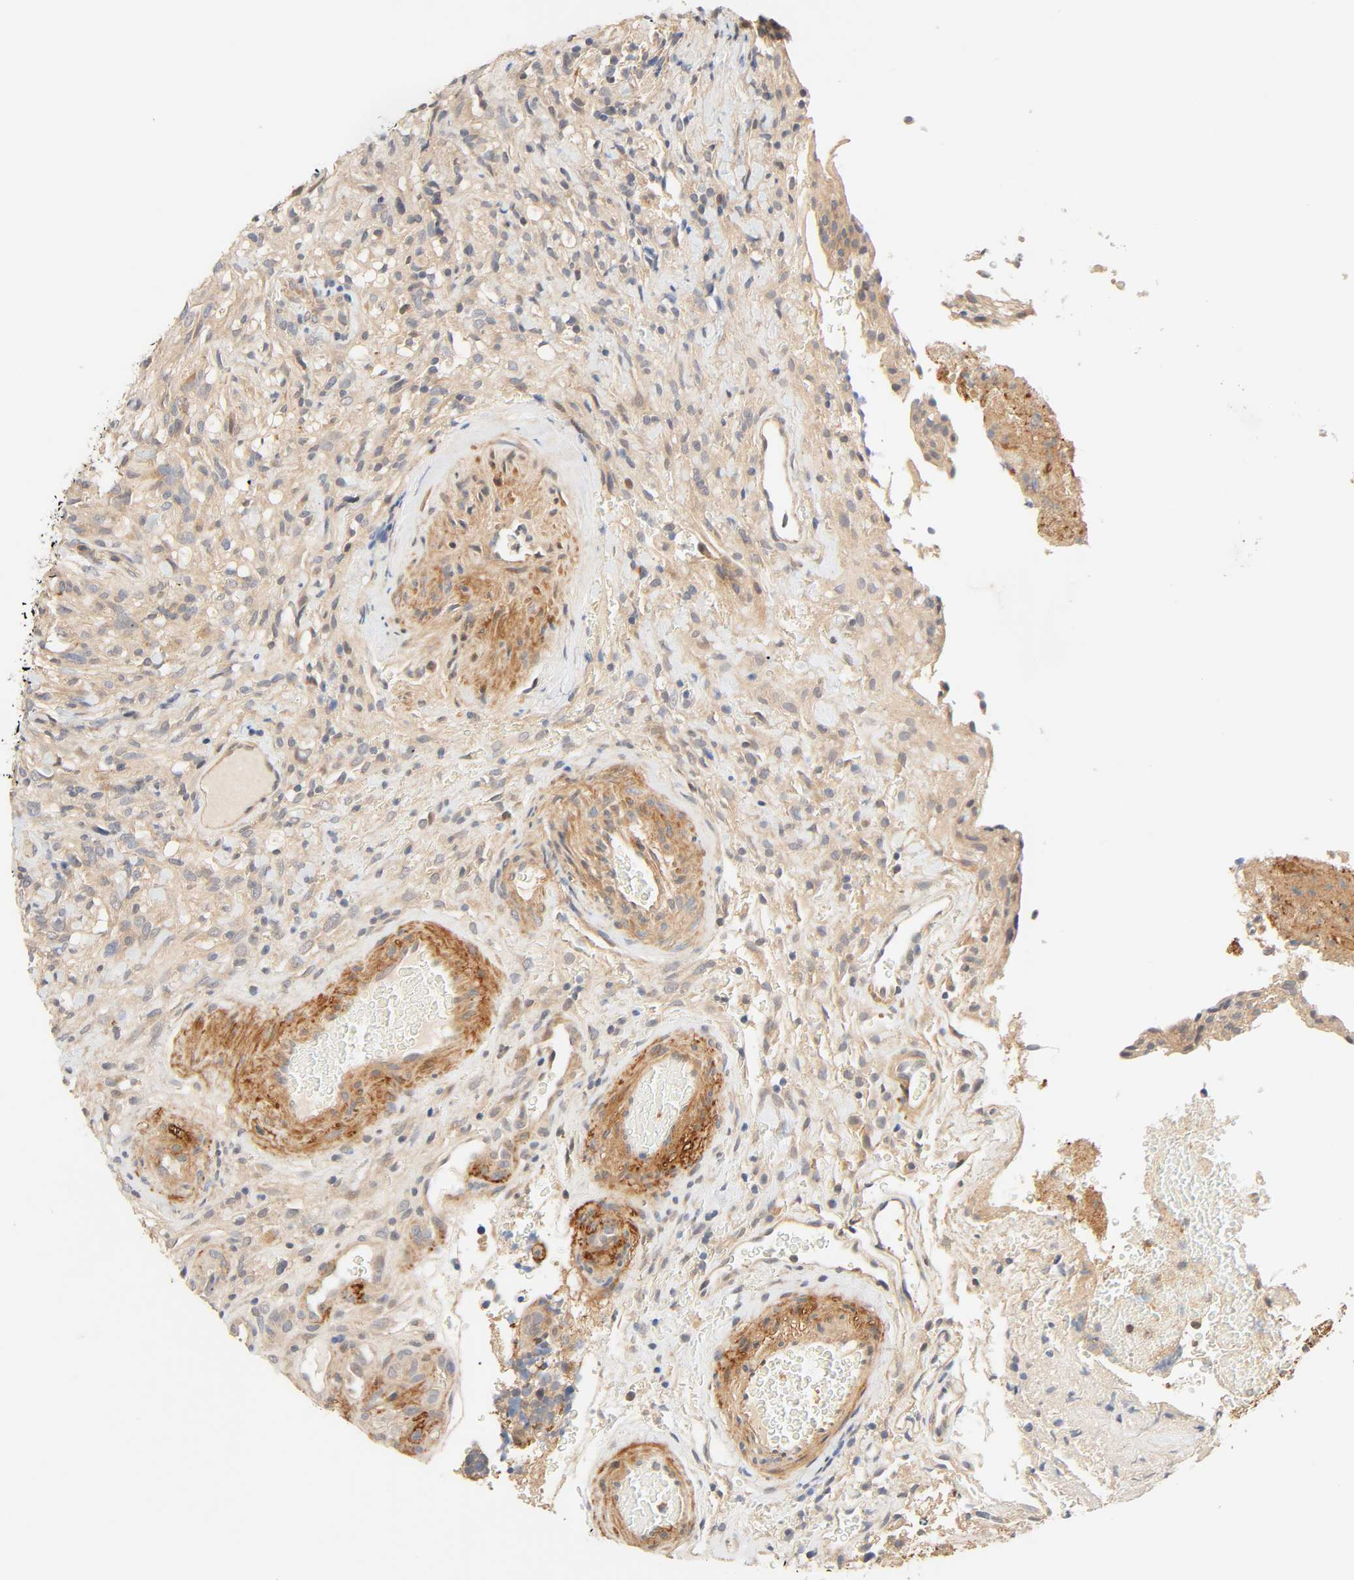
{"staining": {"intensity": "weak", "quantity": "25%-75%", "location": "cytoplasmic/membranous"}, "tissue": "glioma", "cell_type": "Tumor cells", "image_type": "cancer", "snomed": [{"axis": "morphology", "description": "Normal tissue, NOS"}, {"axis": "morphology", "description": "Glioma, malignant, High grade"}, {"axis": "topography", "description": "Cerebral cortex"}], "caption": "Protein staining by IHC shows weak cytoplasmic/membranous staining in about 25%-75% of tumor cells in glioma.", "gene": "CACNA1G", "patient": {"sex": "male", "age": 75}}